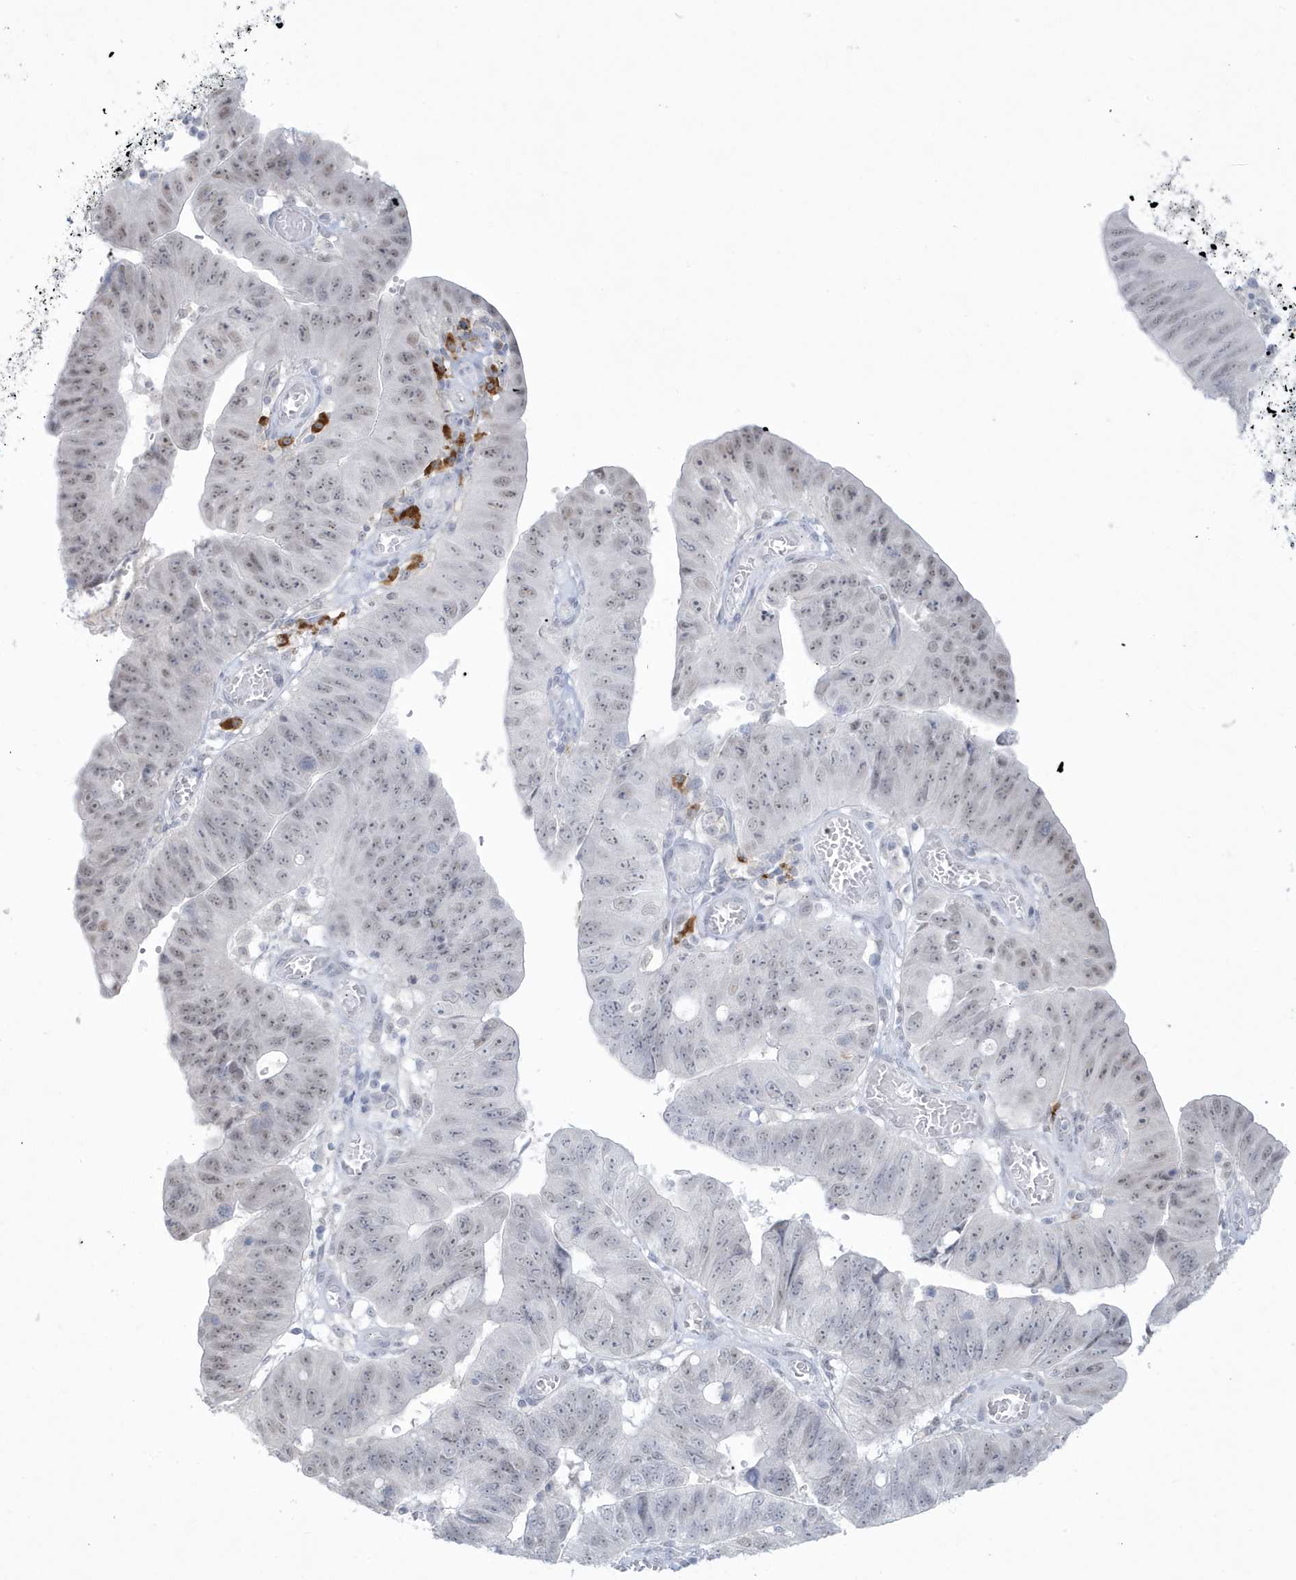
{"staining": {"intensity": "weak", "quantity": "25%-75%", "location": "nuclear"}, "tissue": "stomach cancer", "cell_type": "Tumor cells", "image_type": "cancer", "snomed": [{"axis": "morphology", "description": "Adenocarcinoma, NOS"}, {"axis": "topography", "description": "Stomach"}], "caption": "This micrograph displays stomach adenocarcinoma stained with immunohistochemistry (IHC) to label a protein in brown. The nuclear of tumor cells show weak positivity for the protein. Nuclei are counter-stained blue.", "gene": "HERC6", "patient": {"sex": "male", "age": 59}}